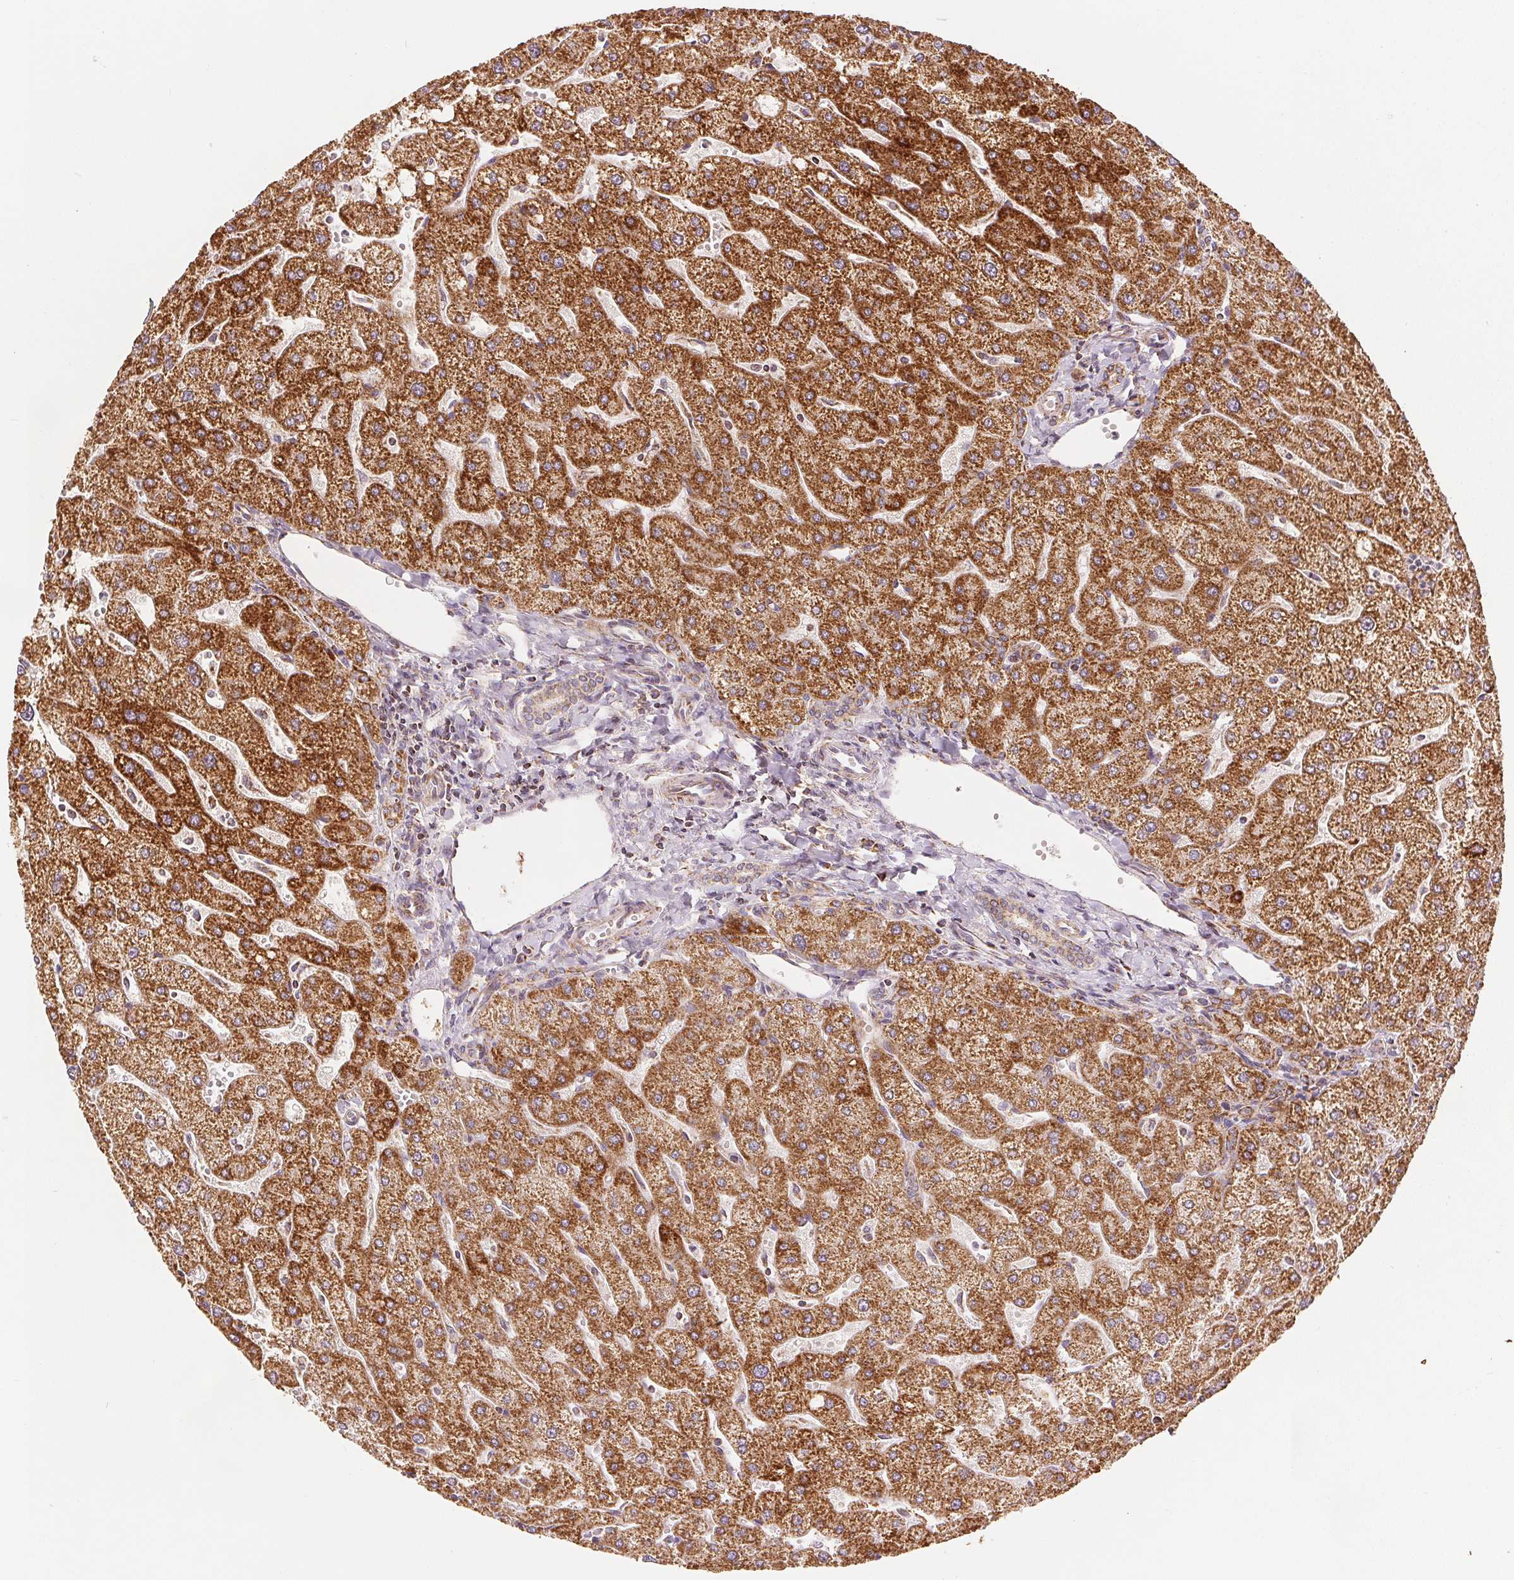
{"staining": {"intensity": "moderate", "quantity": ">75%", "location": "cytoplasmic/membranous"}, "tissue": "liver", "cell_type": "Cholangiocytes", "image_type": "normal", "snomed": [{"axis": "morphology", "description": "Normal tissue, NOS"}, {"axis": "topography", "description": "Liver"}], "caption": "Immunohistochemistry (IHC) micrograph of unremarkable liver: liver stained using IHC exhibits medium levels of moderate protein expression localized specifically in the cytoplasmic/membranous of cholangiocytes, appearing as a cytoplasmic/membranous brown color.", "gene": "SDHB", "patient": {"sex": "male", "age": 67}}